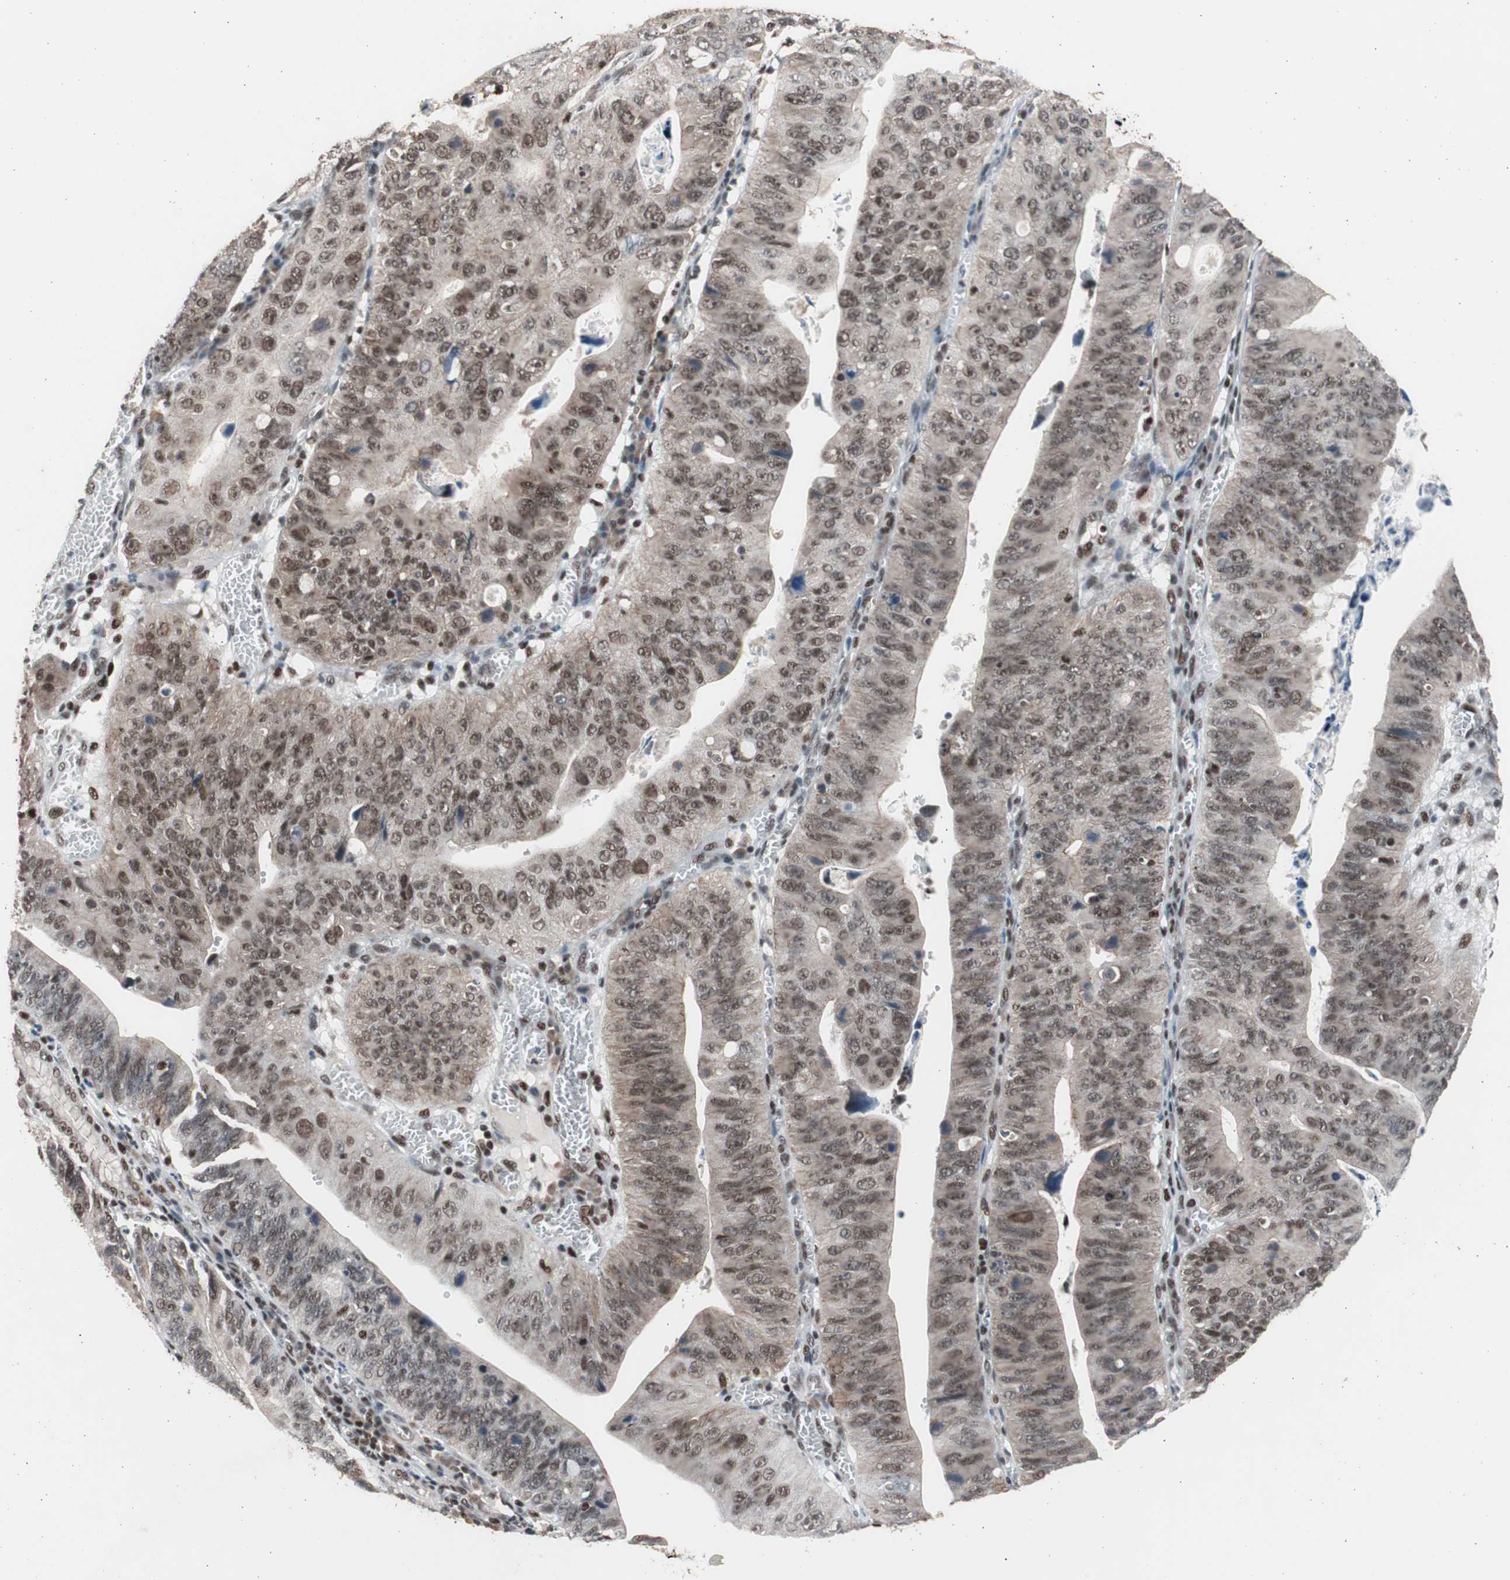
{"staining": {"intensity": "moderate", "quantity": ">75%", "location": "nuclear"}, "tissue": "stomach cancer", "cell_type": "Tumor cells", "image_type": "cancer", "snomed": [{"axis": "morphology", "description": "Adenocarcinoma, NOS"}, {"axis": "topography", "description": "Stomach"}], "caption": "DAB immunohistochemical staining of adenocarcinoma (stomach) shows moderate nuclear protein positivity in about >75% of tumor cells.", "gene": "RPA1", "patient": {"sex": "male", "age": 59}}